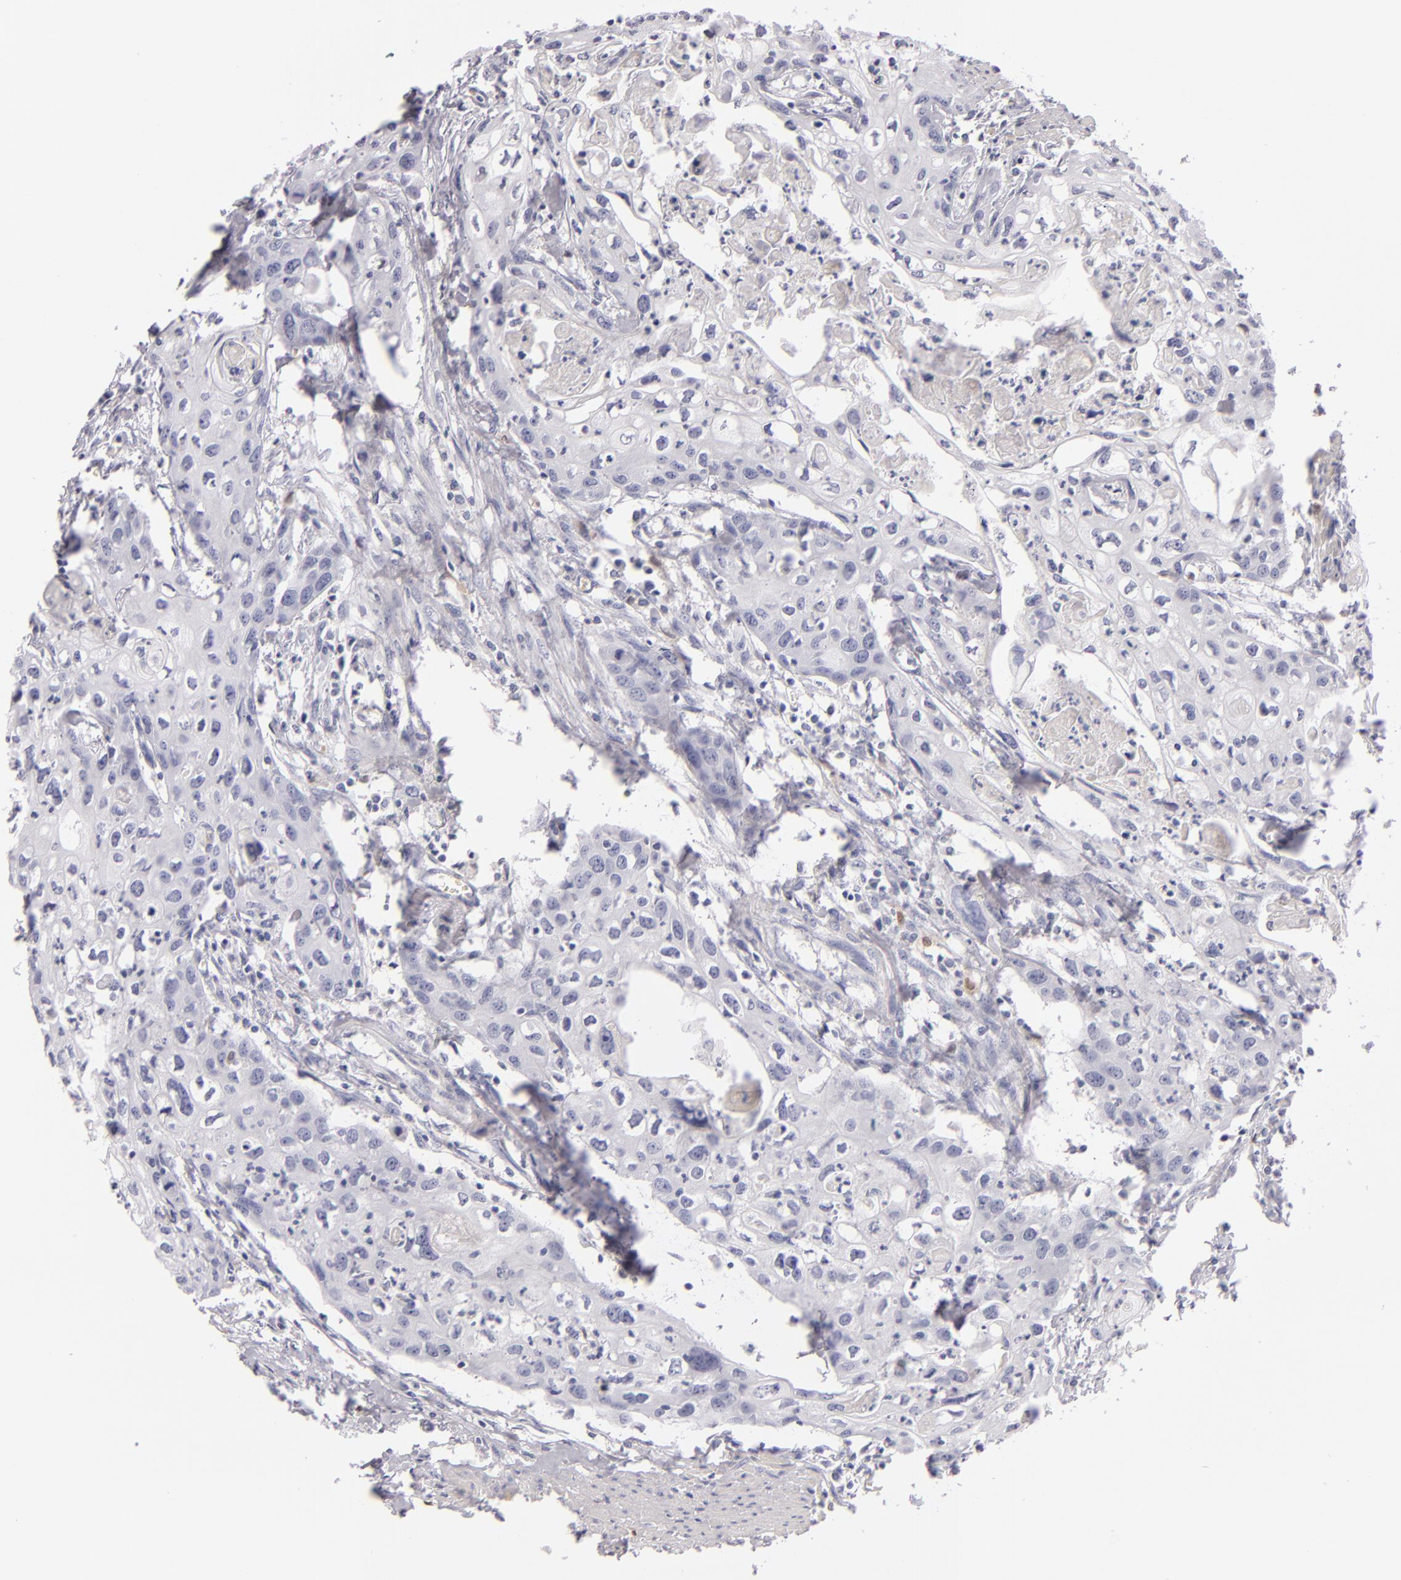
{"staining": {"intensity": "negative", "quantity": "none", "location": "none"}, "tissue": "urothelial cancer", "cell_type": "Tumor cells", "image_type": "cancer", "snomed": [{"axis": "morphology", "description": "Urothelial carcinoma, High grade"}, {"axis": "topography", "description": "Urinary bladder"}], "caption": "This is an immunohistochemistry (IHC) image of urothelial cancer. There is no expression in tumor cells.", "gene": "F13A1", "patient": {"sex": "male", "age": 54}}